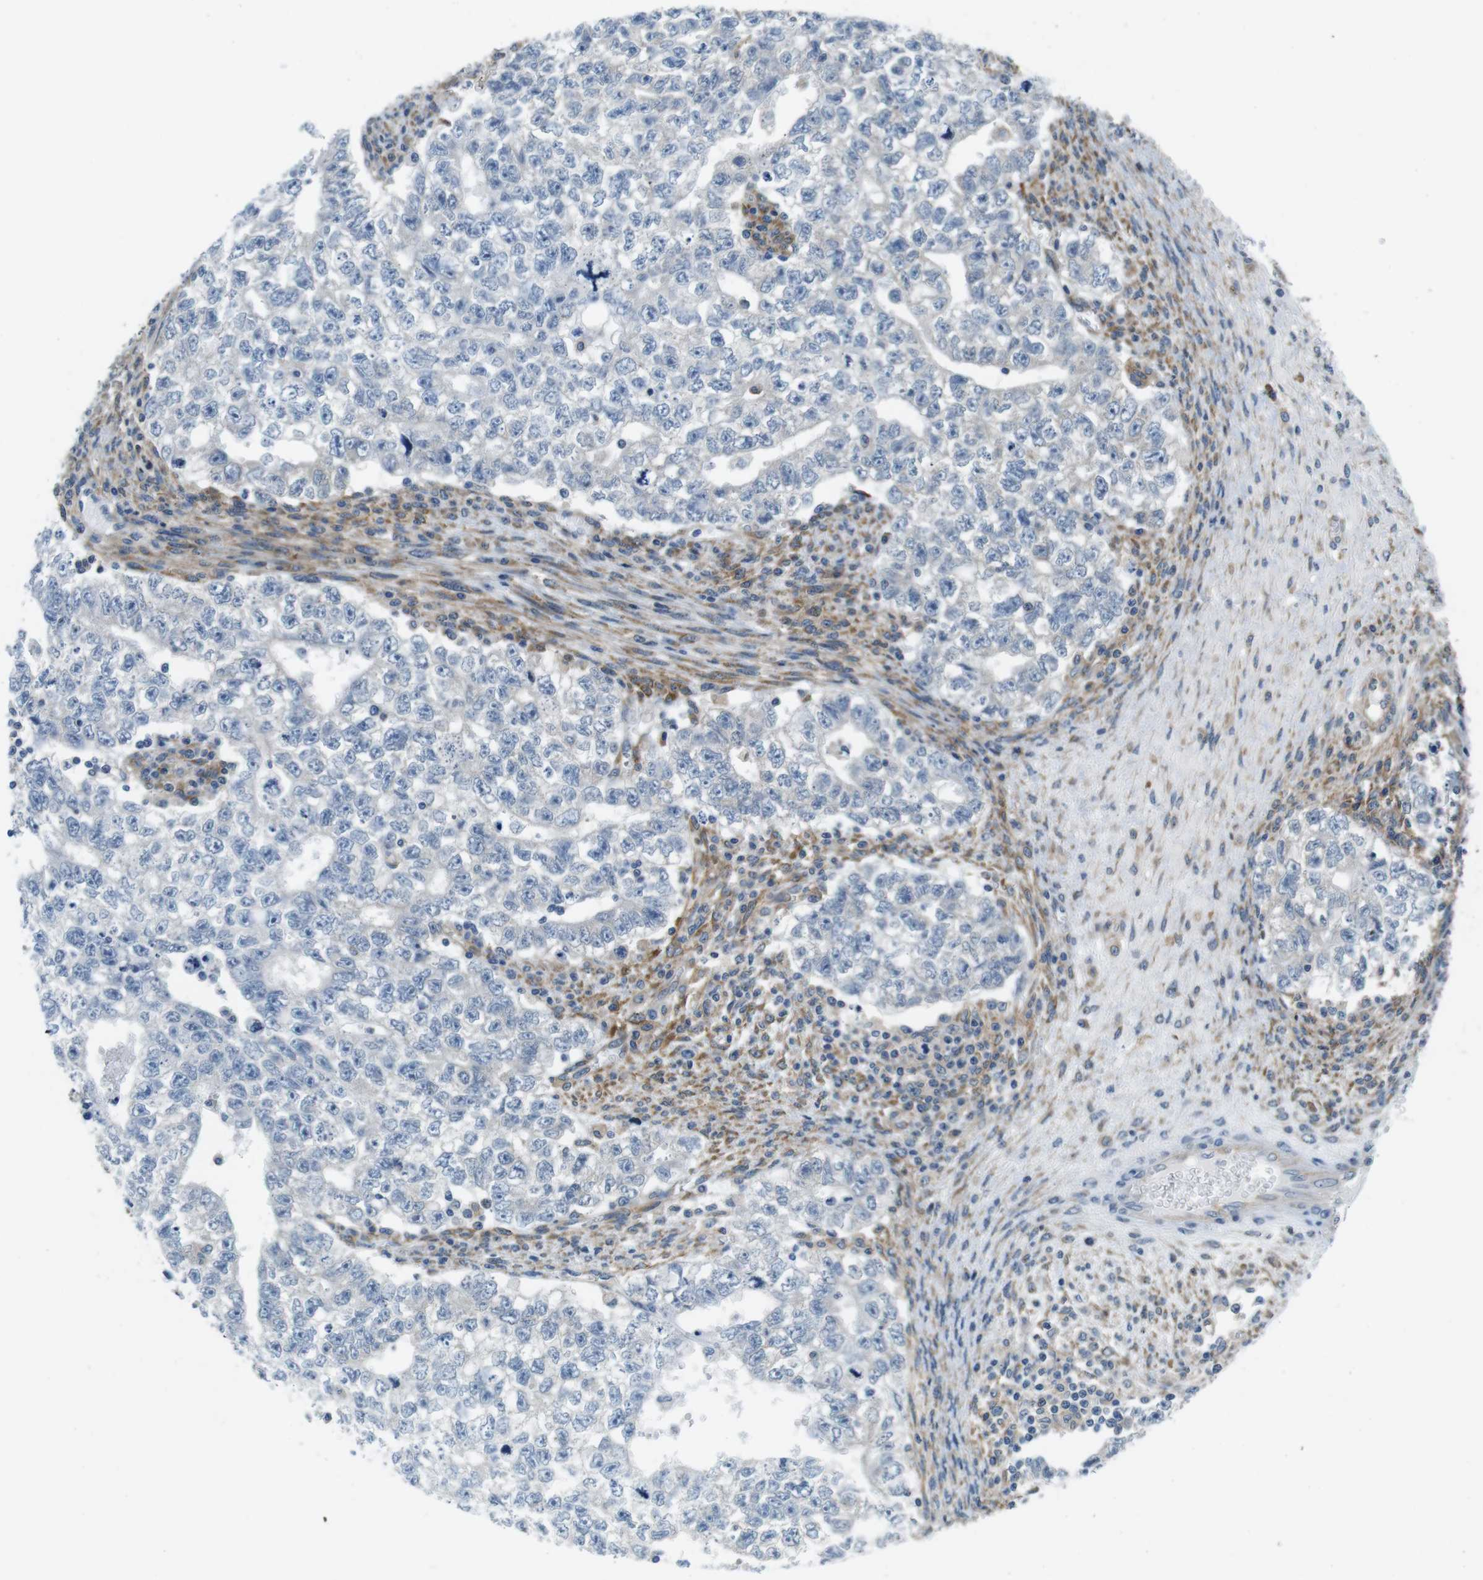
{"staining": {"intensity": "moderate", "quantity": "25%-75%", "location": "cytoplasmic/membranous"}, "tissue": "testis cancer", "cell_type": "Tumor cells", "image_type": "cancer", "snomed": [{"axis": "morphology", "description": "Seminoma, NOS"}, {"axis": "morphology", "description": "Carcinoma, Embryonal, NOS"}, {"axis": "topography", "description": "Testis"}], "caption": "DAB immunohistochemical staining of human testis cancer displays moderate cytoplasmic/membranous protein positivity in about 25%-75% of tumor cells.", "gene": "EIF2B5", "patient": {"sex": "male", "age": 38}}